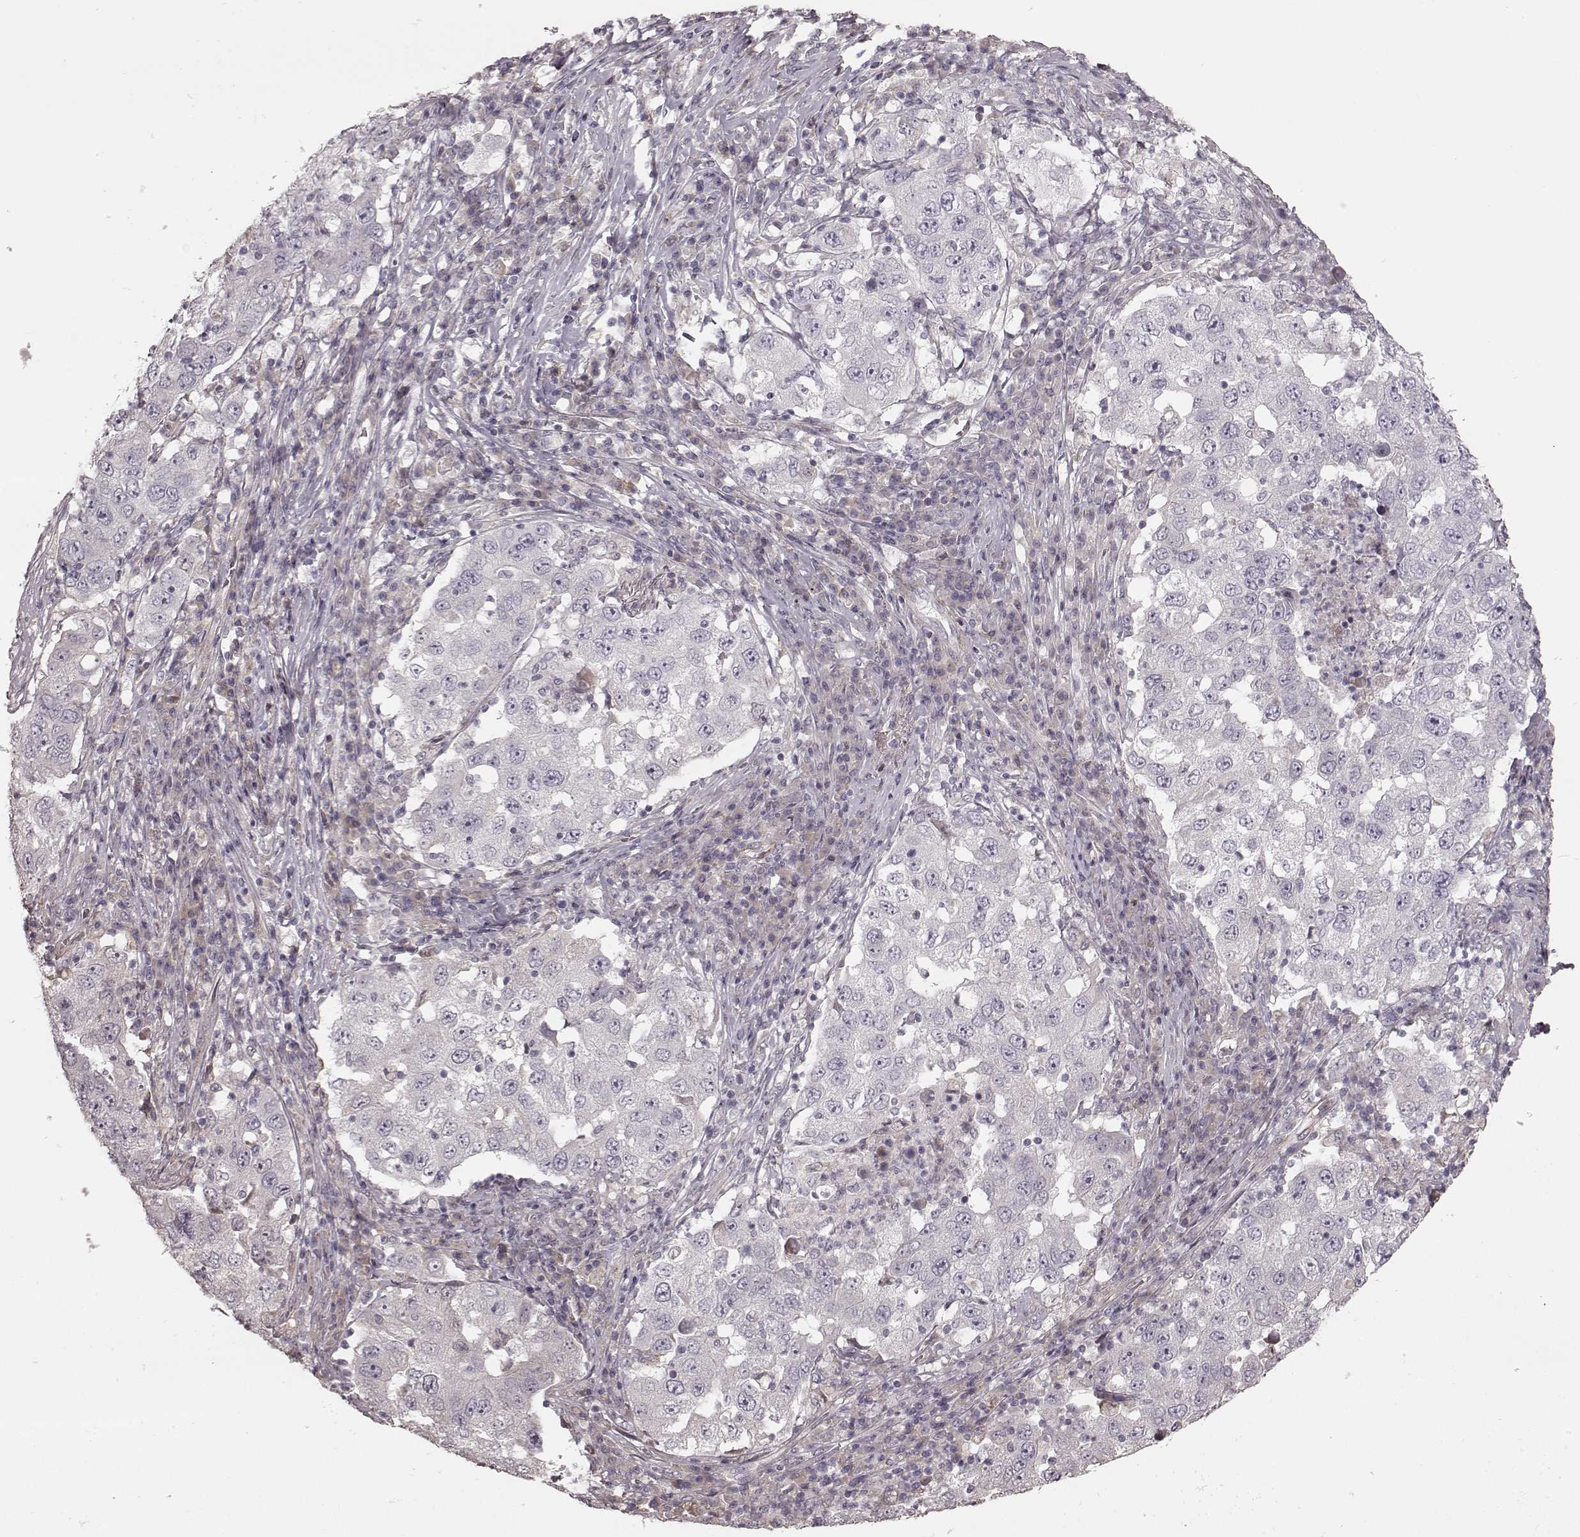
{"staining": {"intensity": "negative", "quantity": "none", "location": "none"}, "tissue": "lung cancer", "cell_type": "Tumor cells", "image_type": "cancer", "snomed": [{"axis": "morphology", "description": "Adenocarcinoma, NOS"}, {"axis": "topography", "description": "Lung"}], "caption": "Lung adenocarcinoma stained for a protein using IHC displays no staining tumor cells.", "gene": "KCNJ9", "patient": {"sex": "male", "age": 73}}